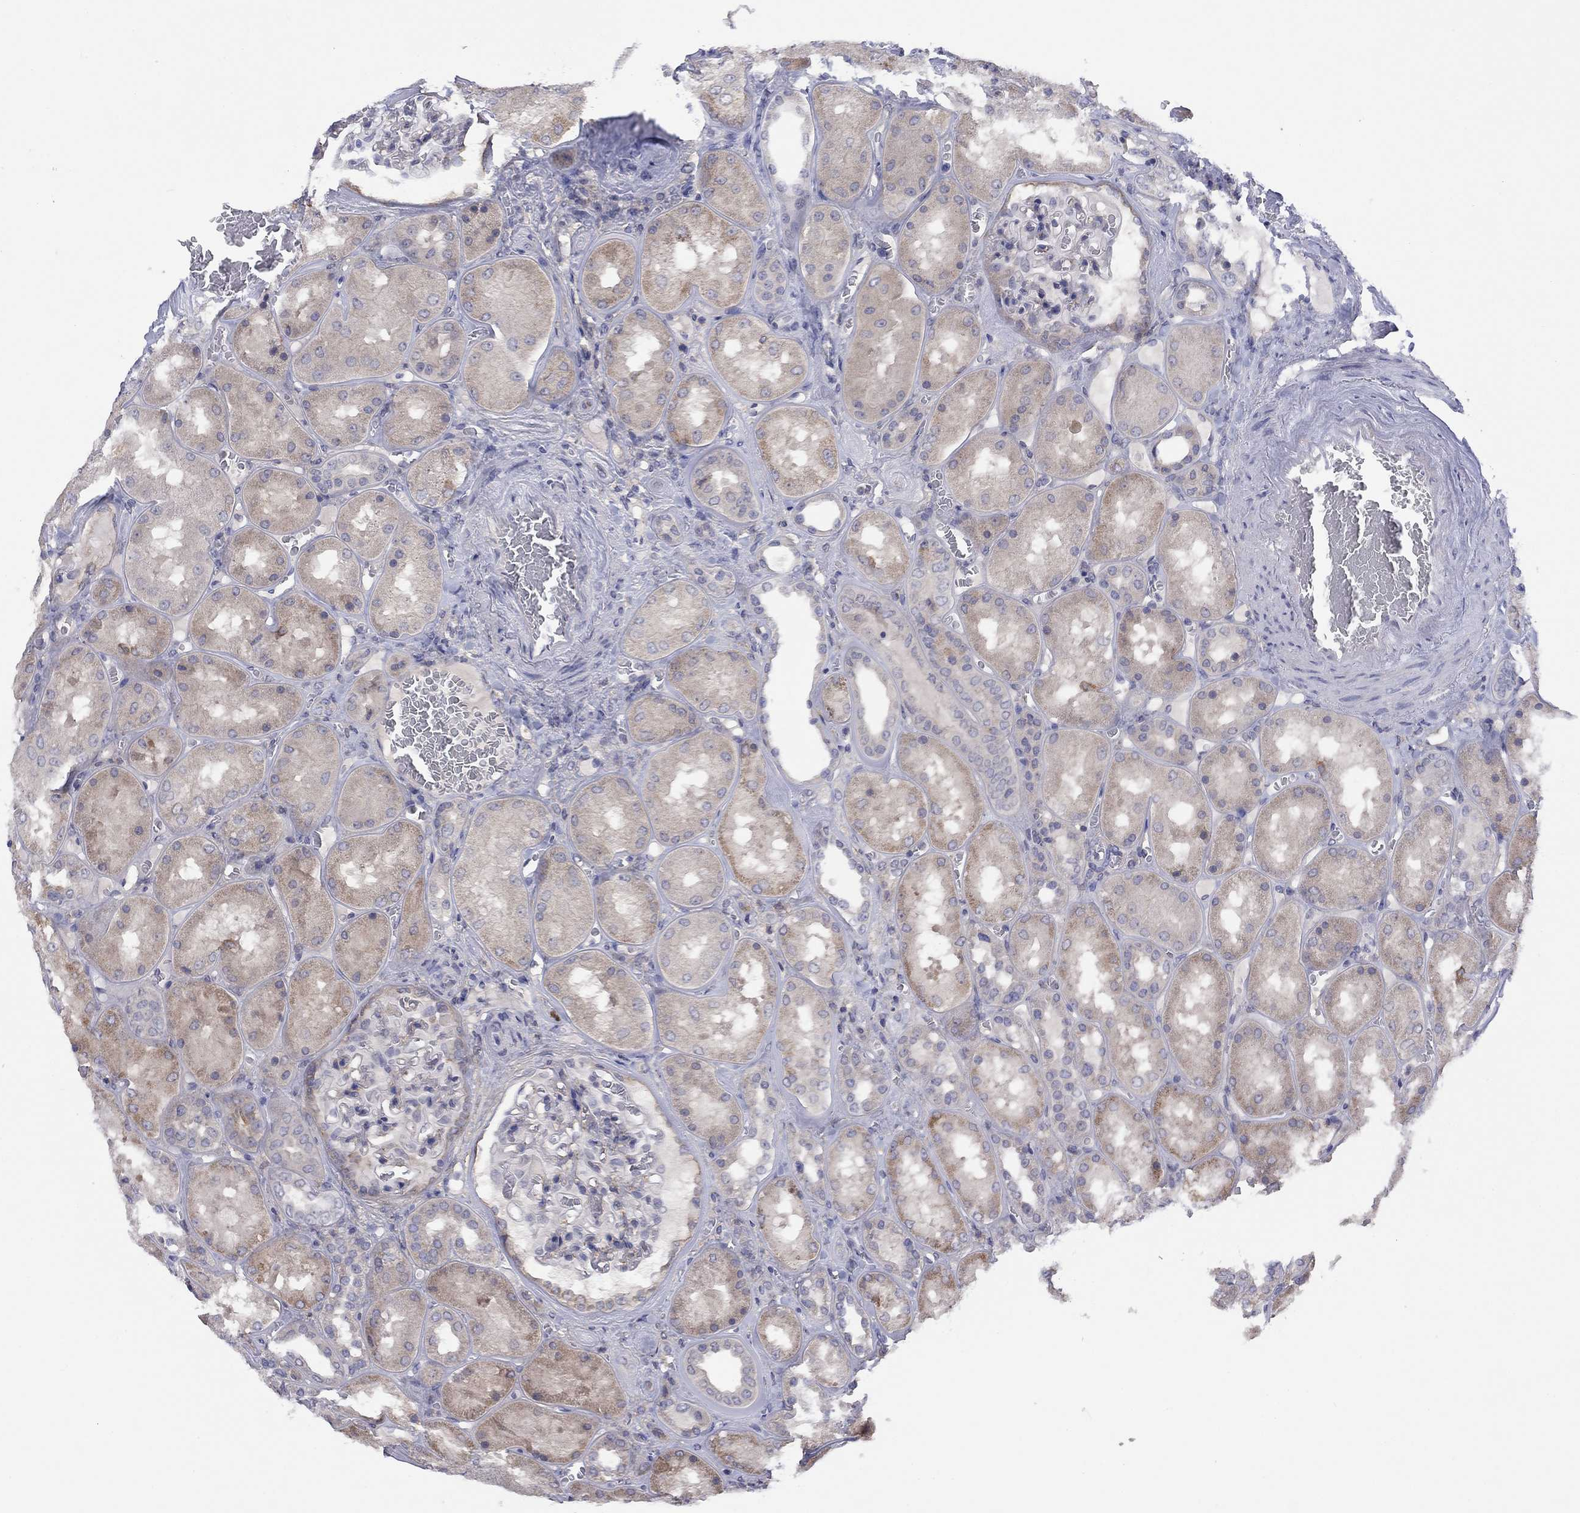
{"staining": {"intensity": "negative", "quantity": "none", "location": "none"}, "tissue": "kidney", "cell_type": "Cells in glomeruli", "image_type": "normal", "snomed": [{"axis": "morphology", "description": "Normal tissue, NOS"}, {"axis": "topography", "description": "Kidney"}], "caption": "The immunohistochemistry (IHC) micrograph has no significant expression in cells in glomeruli of kidney.", "gene": "CYP2B6", "patient": {"sex": "male", "age": 73}}